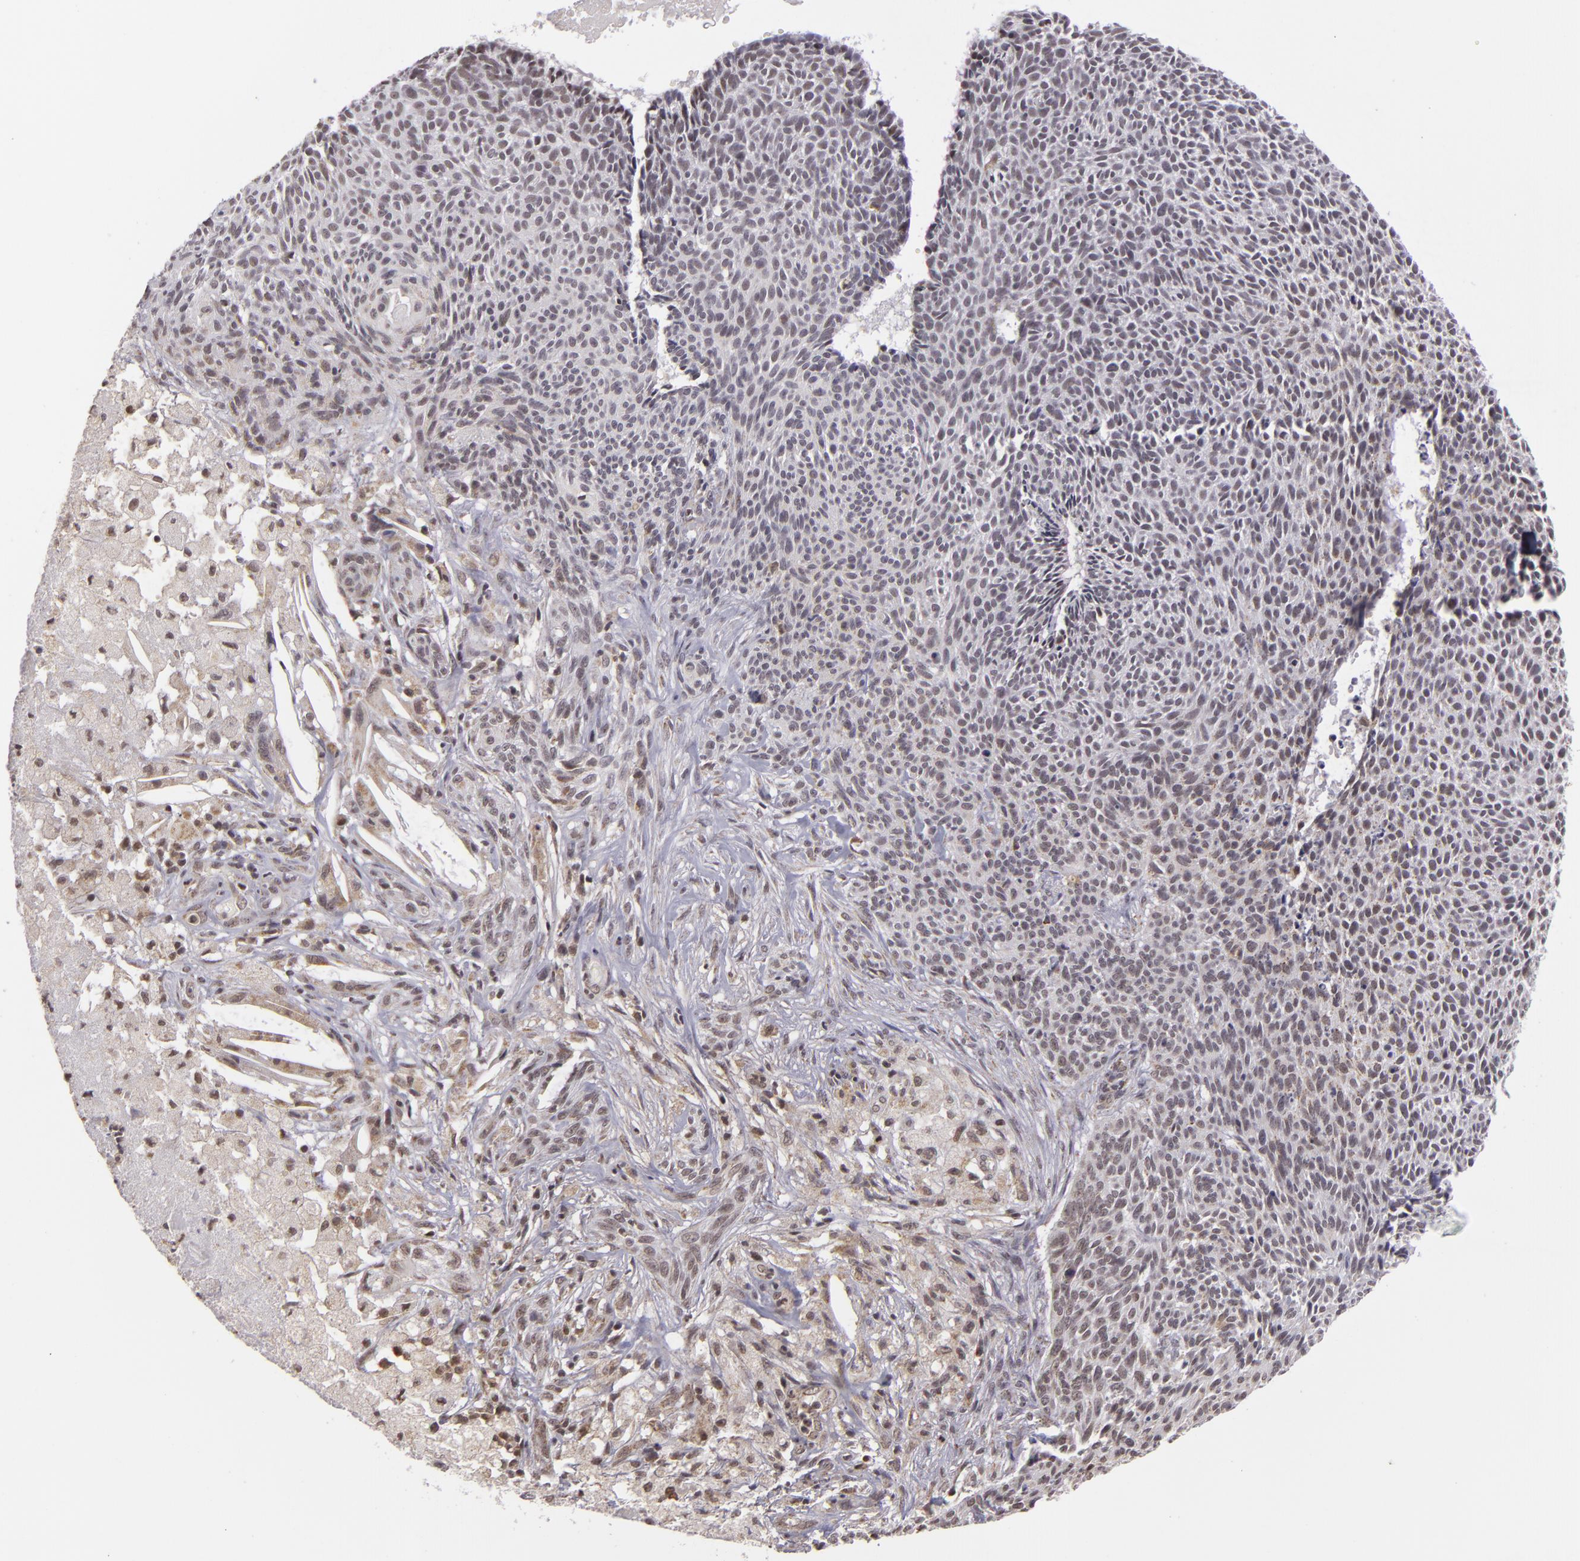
{"staining": {"intensity": "weak", "quantity": ">75%", "location": "nuclear"}, "tissue": "skin cancer", "cell_type": "Tumor cells", "image_type": "cancer", "snomed": [{"axis": "morphology", "description": "Basal cell carcinoma"}, {"axis": "topography", "description": "Skin"}], "caption": "This photomicrograph demonstrates skin basal cell carcinoma stained with IHC to label a protein in brown. The nuclear of tumor cells show weak positivity for the protein. Nuclei are counter-stained blue.", "gene": "MXD1", "patient": {"sex": "male", "age": 84}}